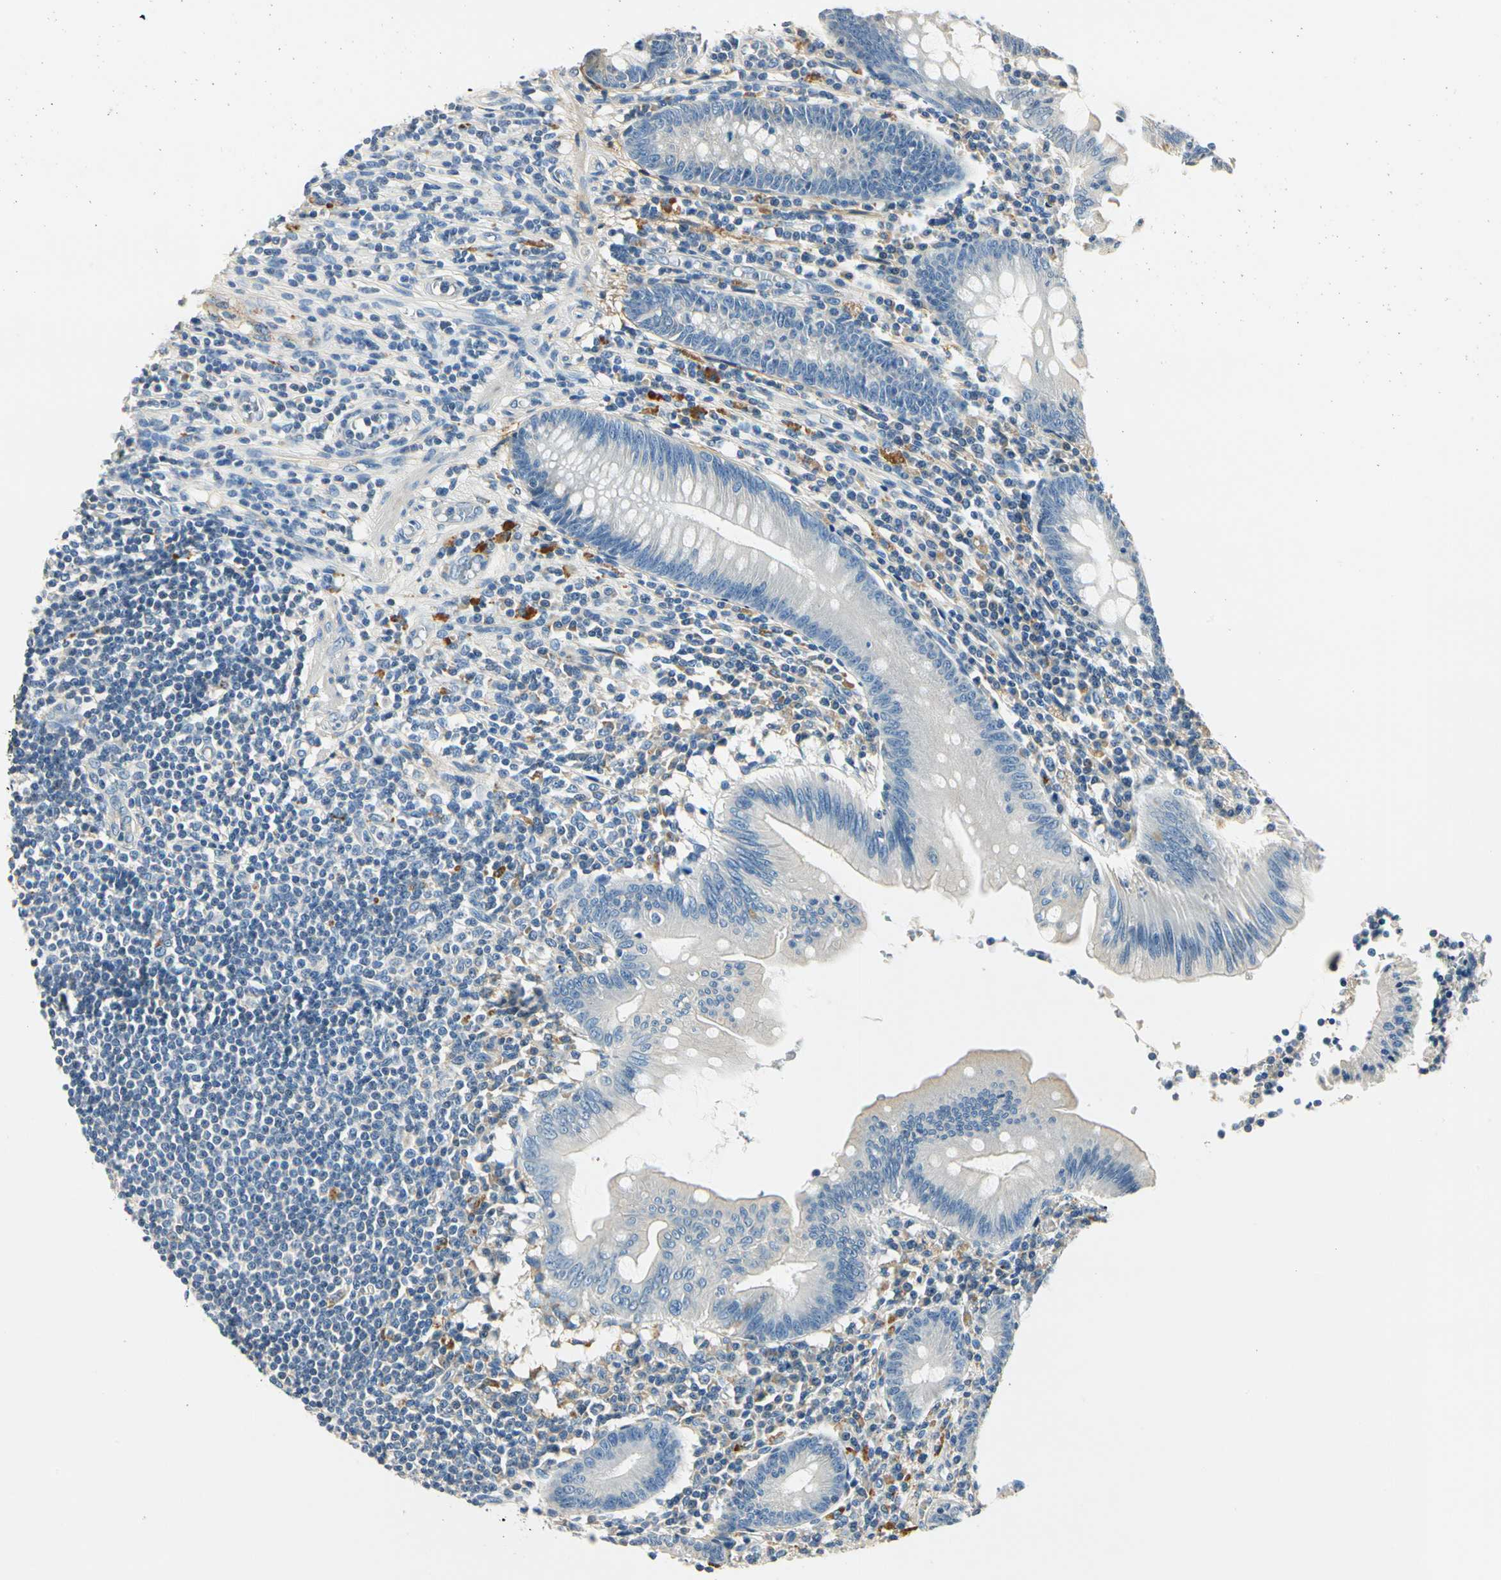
{"staining": {"intensity": "negative", "quantity": "none", "location": "none"}, "tissue": "appendix", "cell_type": "Glandular cells", "image_type": "normal", "snomed": [{"axis": "morphology", "description": "Normal tissue, NOS"}, {"axis": "morphology", "description": "Inflammation, NOS"}, {"axis": "topography", "description": "Appendix"}], "caption": "High magnification brightfield microscopy of unremarkable appendix stained with DAB (brown) and counterstained with hematoxylin (blue): glandular cells show no significant staining. (Brightfield microscopy of DAB (3,3'-diaminobenzidine) immunohistochemistry at high magnification).", "gene": "TGFBR3", "patient": {"sex": "male", "age": 46}}